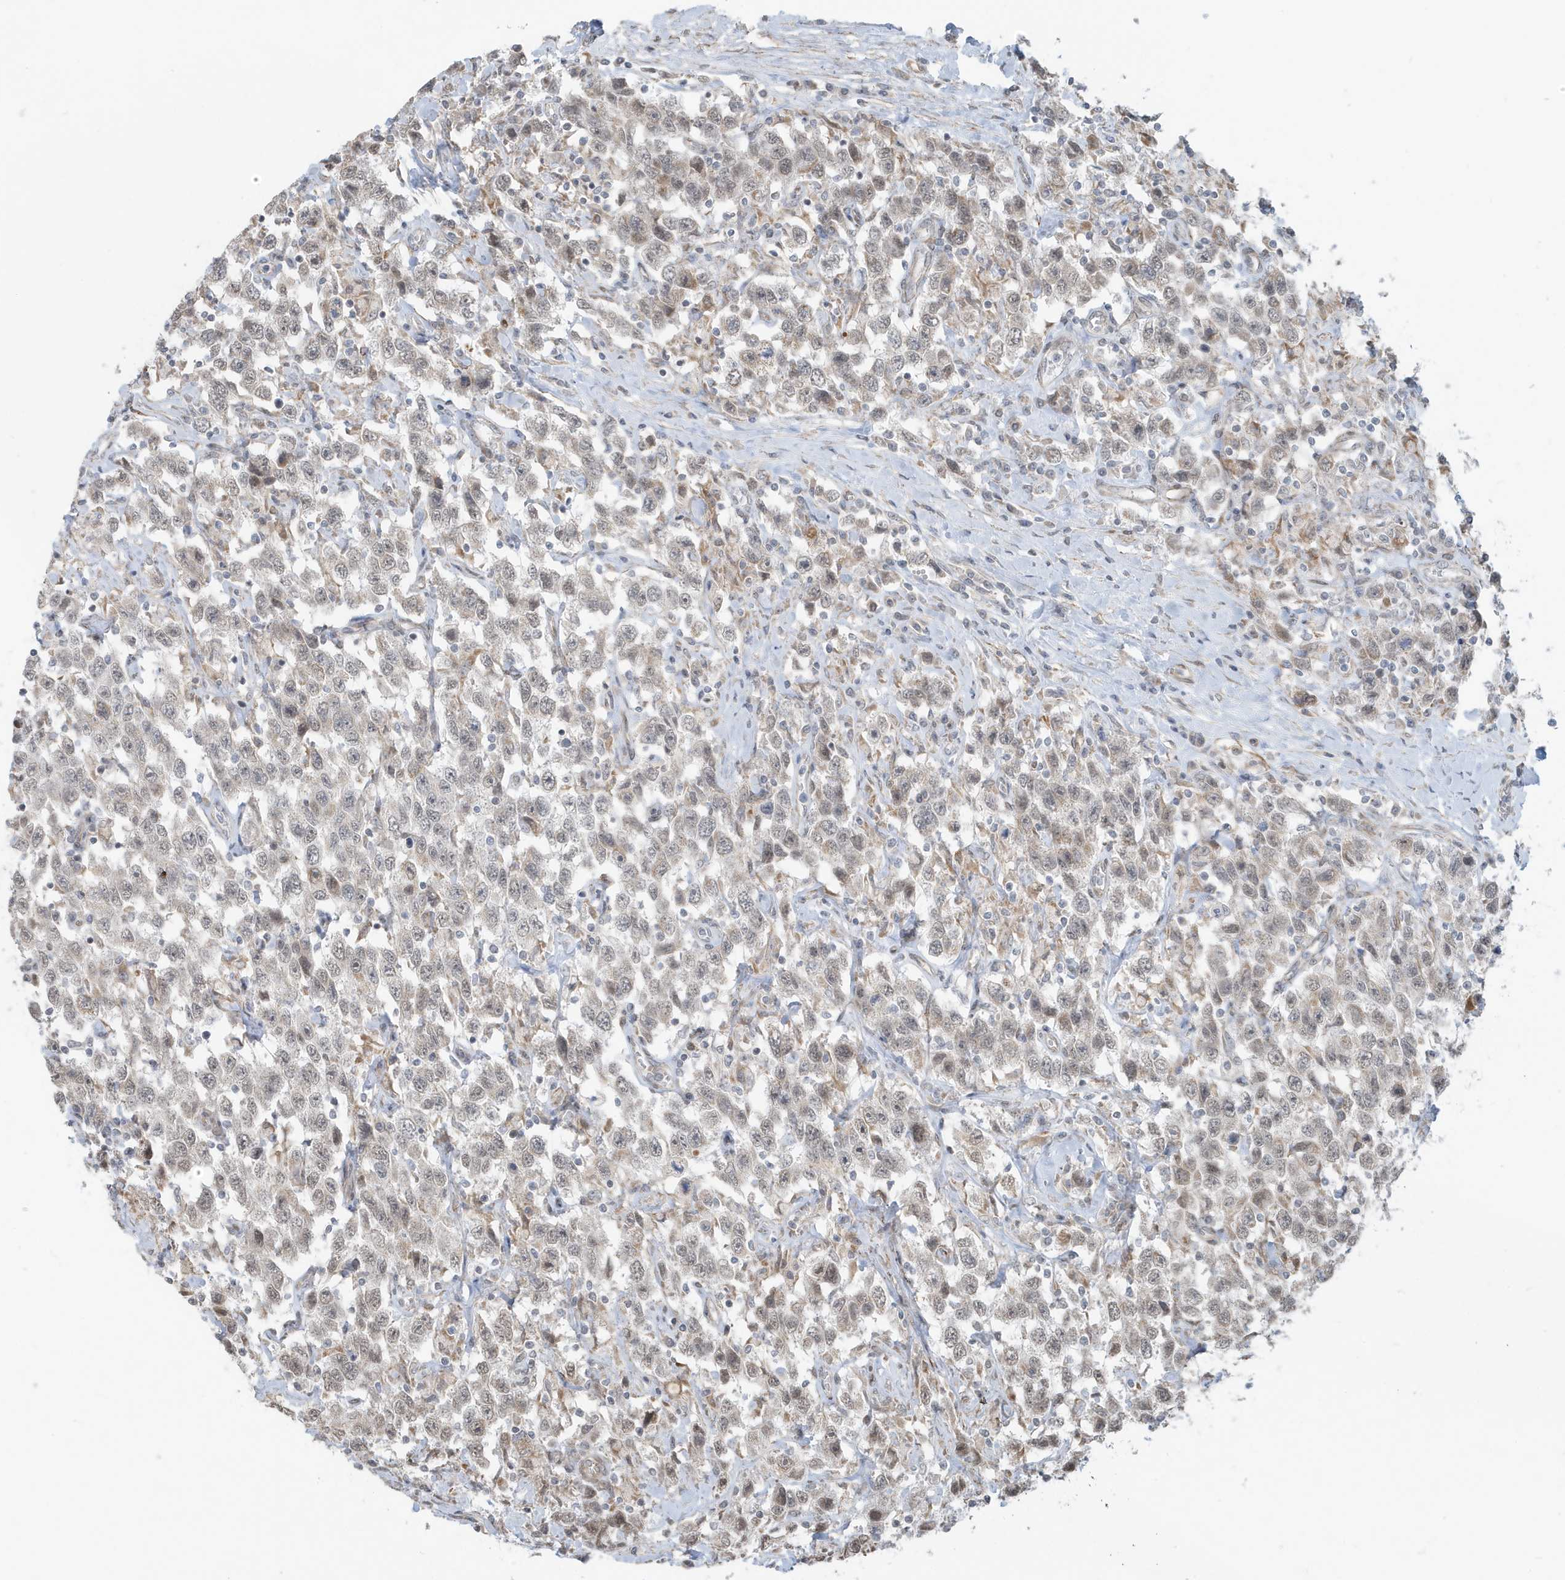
{"staining": {"intensity": "negative", "quantity": "none", "location": "none"}, "tissue": "testis cancer", "cell_type": "Tumor cells", "image_type": "cancer", "snomed": [{"axis": "morphology", "description": "Seminoma, NOS"}, {"axis": "topography", "description": "Testis"}], "caption": "There is no significant expression in tumor cells of testis cancer.", "gene": "CHCHD4", "patient": {"sex": "male", "age": 41}}